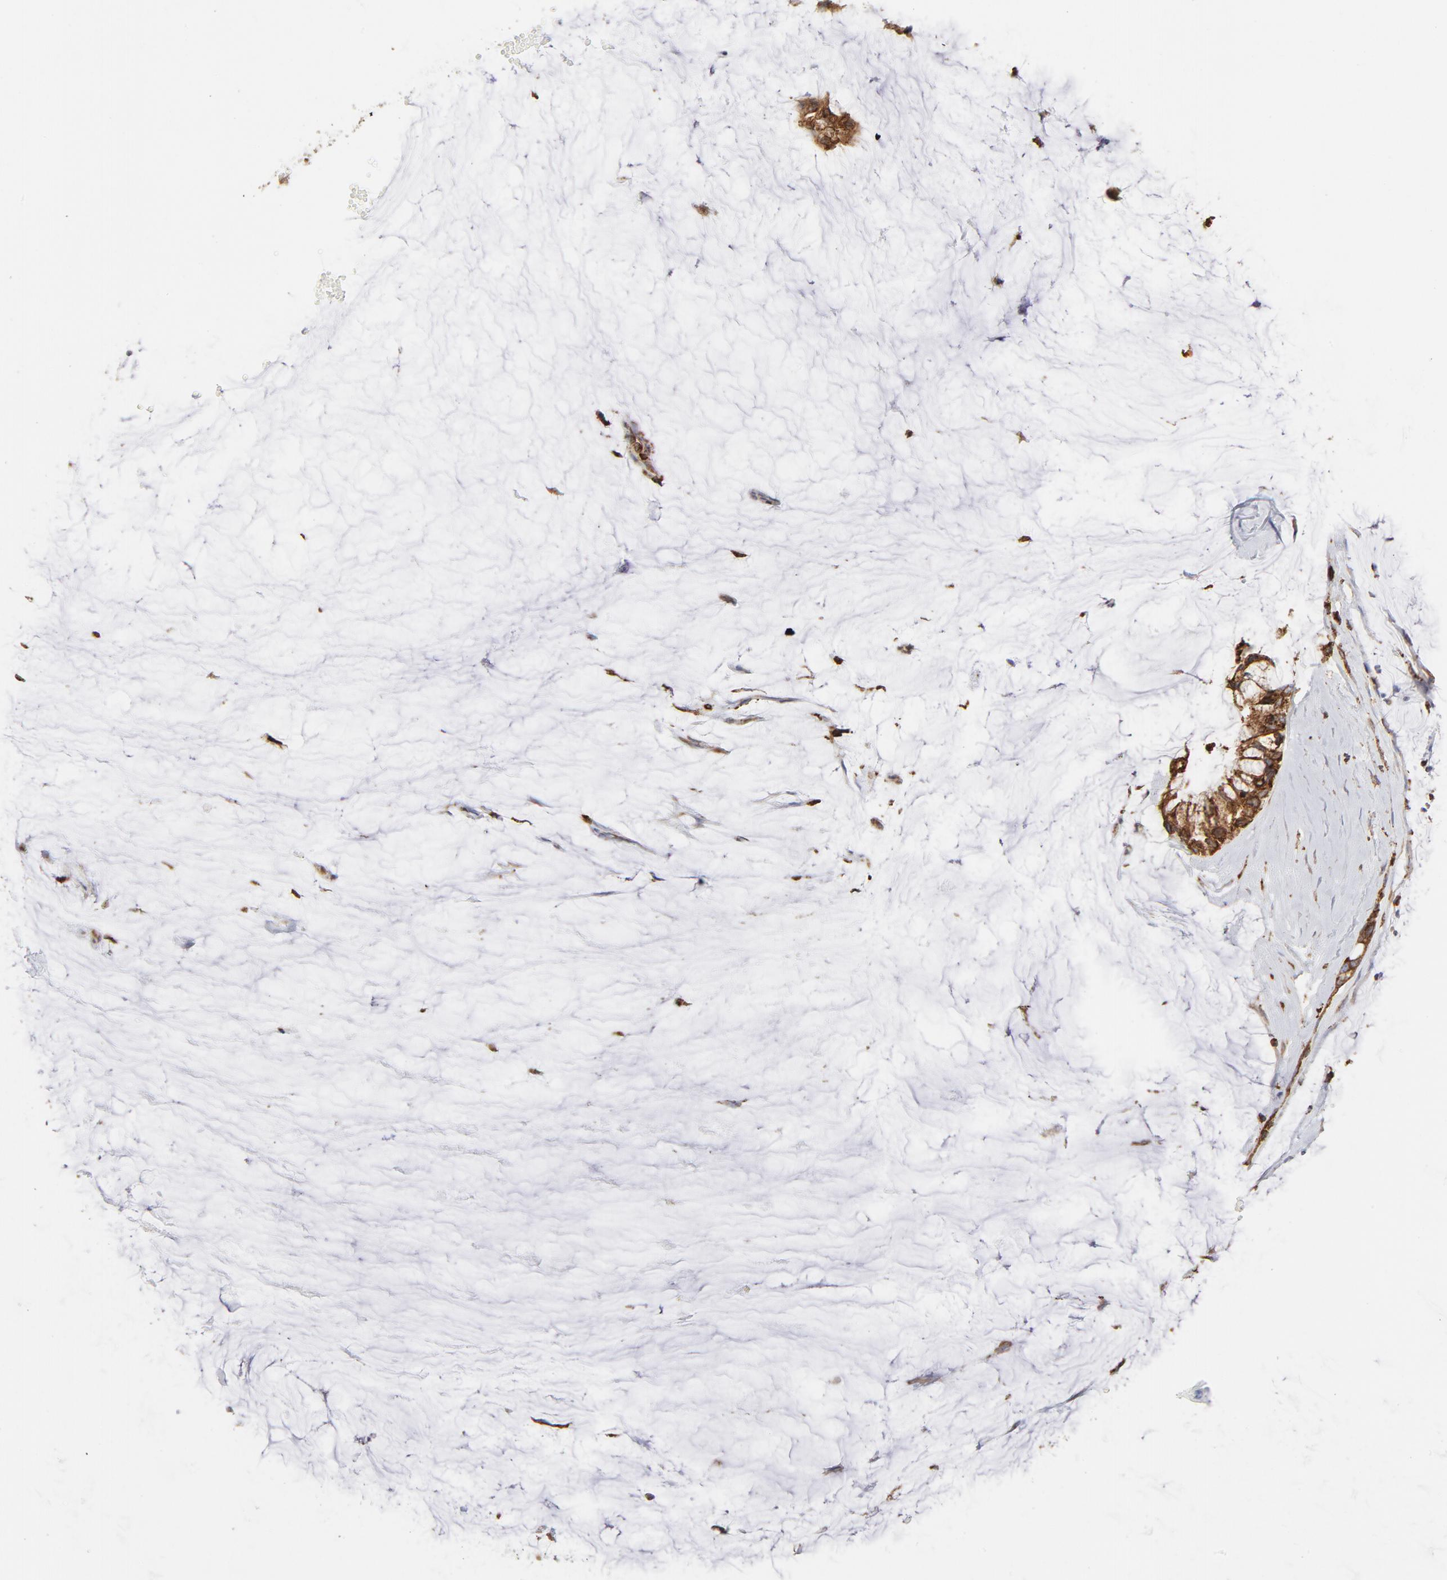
{"staining": {"intensity": "strong", "quantity": ">75%", "location": "cytoplasmic/membranous"}, "tissue": "ovarian cancer", "cell_type": "Tumor cells", "image_type": "cancer", "snomed": [{"axis": "morphology", "description": "Cystadenocarcinoma, mucinous, NOS"}, {"axis": "topography", "description": "Ovary"}], "caption": "Tumor cells exhibit high levels of strong cytoplasmic/membranous expression in approximately >75% of cells in human ovarian mucinous cystadenocarcinoma.", "gene": "CANX", "patient": {"sex": "female", "age": 39}}